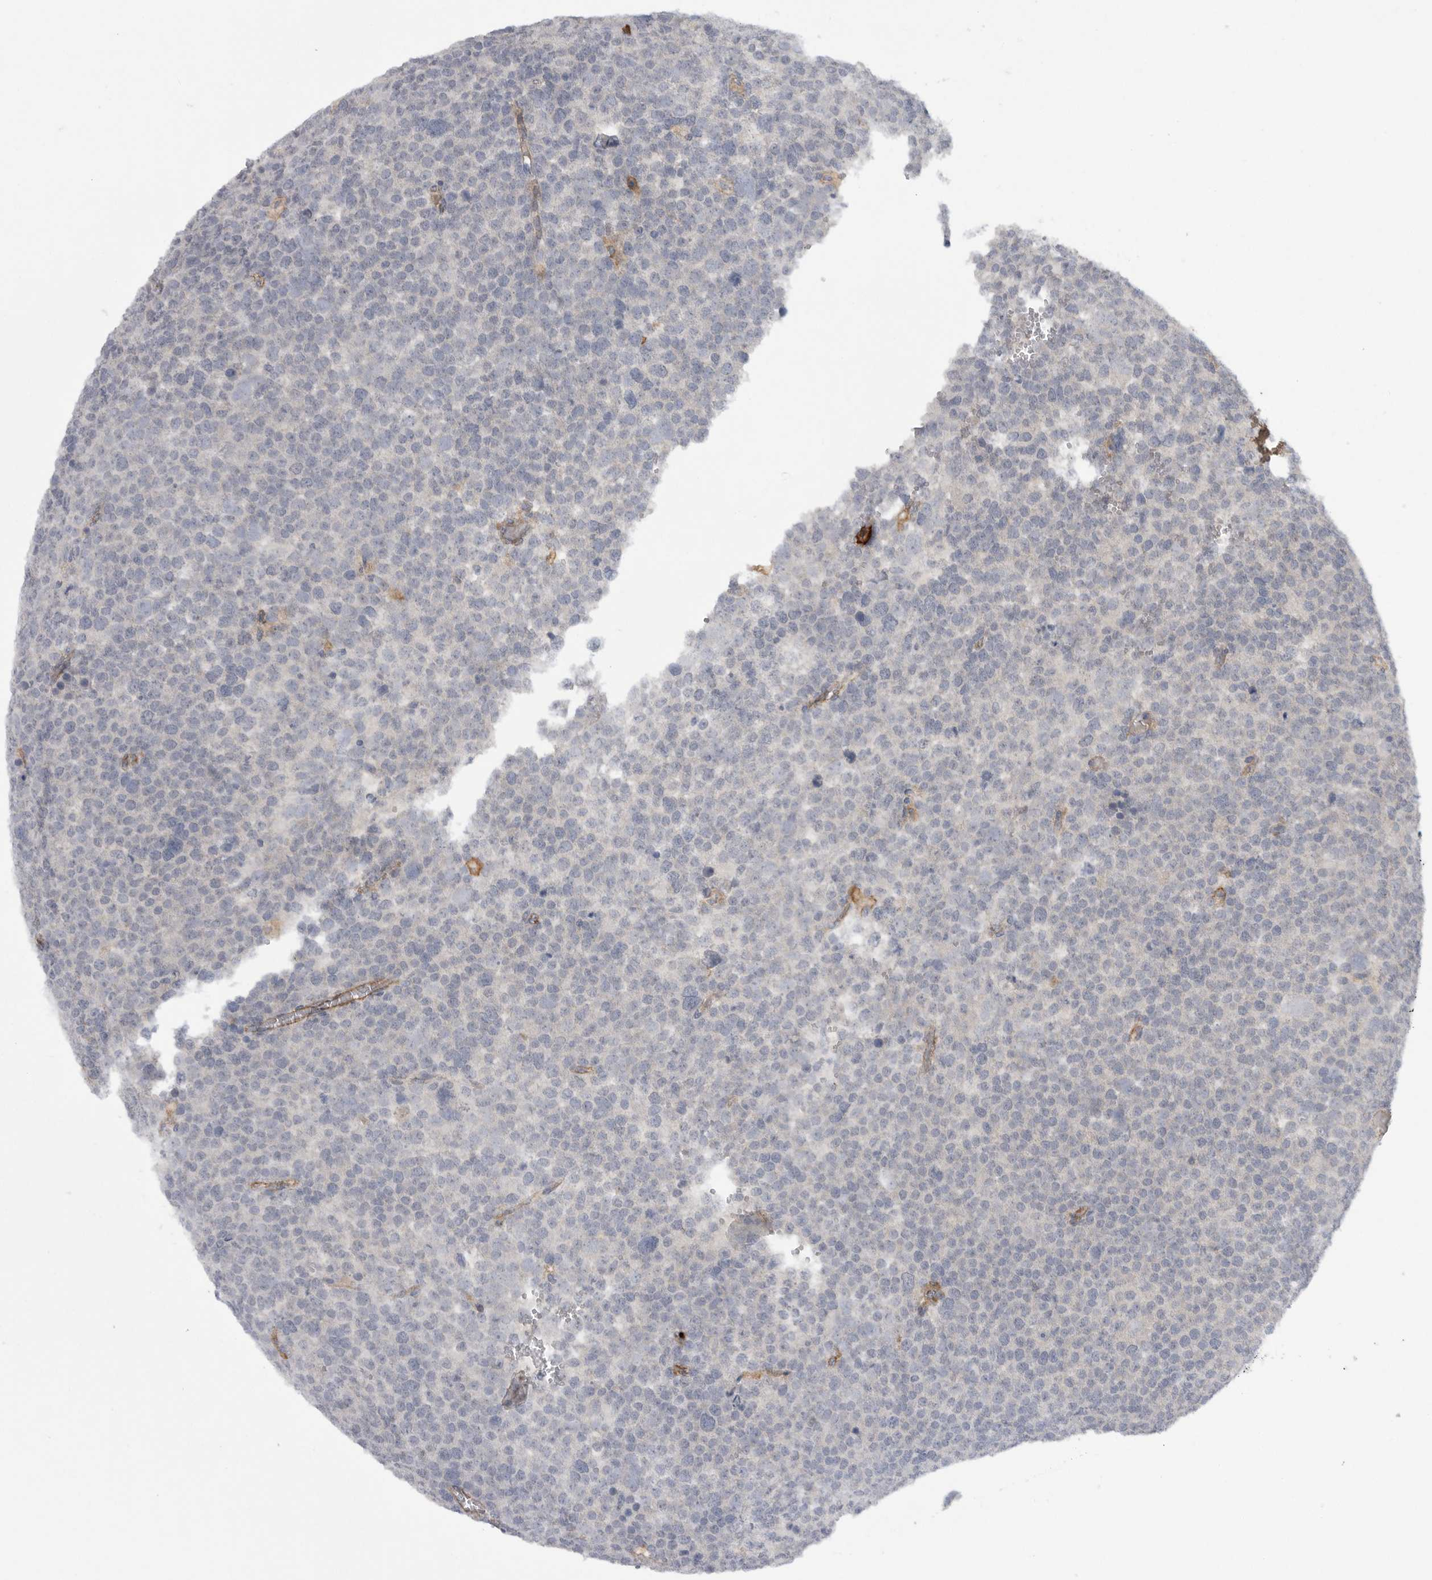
{"staining": {"intensity": "negative", "quantity": "none", "location": "none"}, "tissue": "testis cancer", "cell_type": "Tumor cells", "image_type": "cancer", "snomed": [{"axis": "morphology", "description": "Seminoma, NOS"}, {"axis": "topography", "description": "Testis"}], "caption": "DAB (3,3'-diaminobenzidine) immunohistochemical staining of human testis cancer (seminoma) shows no significant staining in tumor cells.", "gene": "SIGLEC10", "patient": {"sex": "male", "age": 71}}